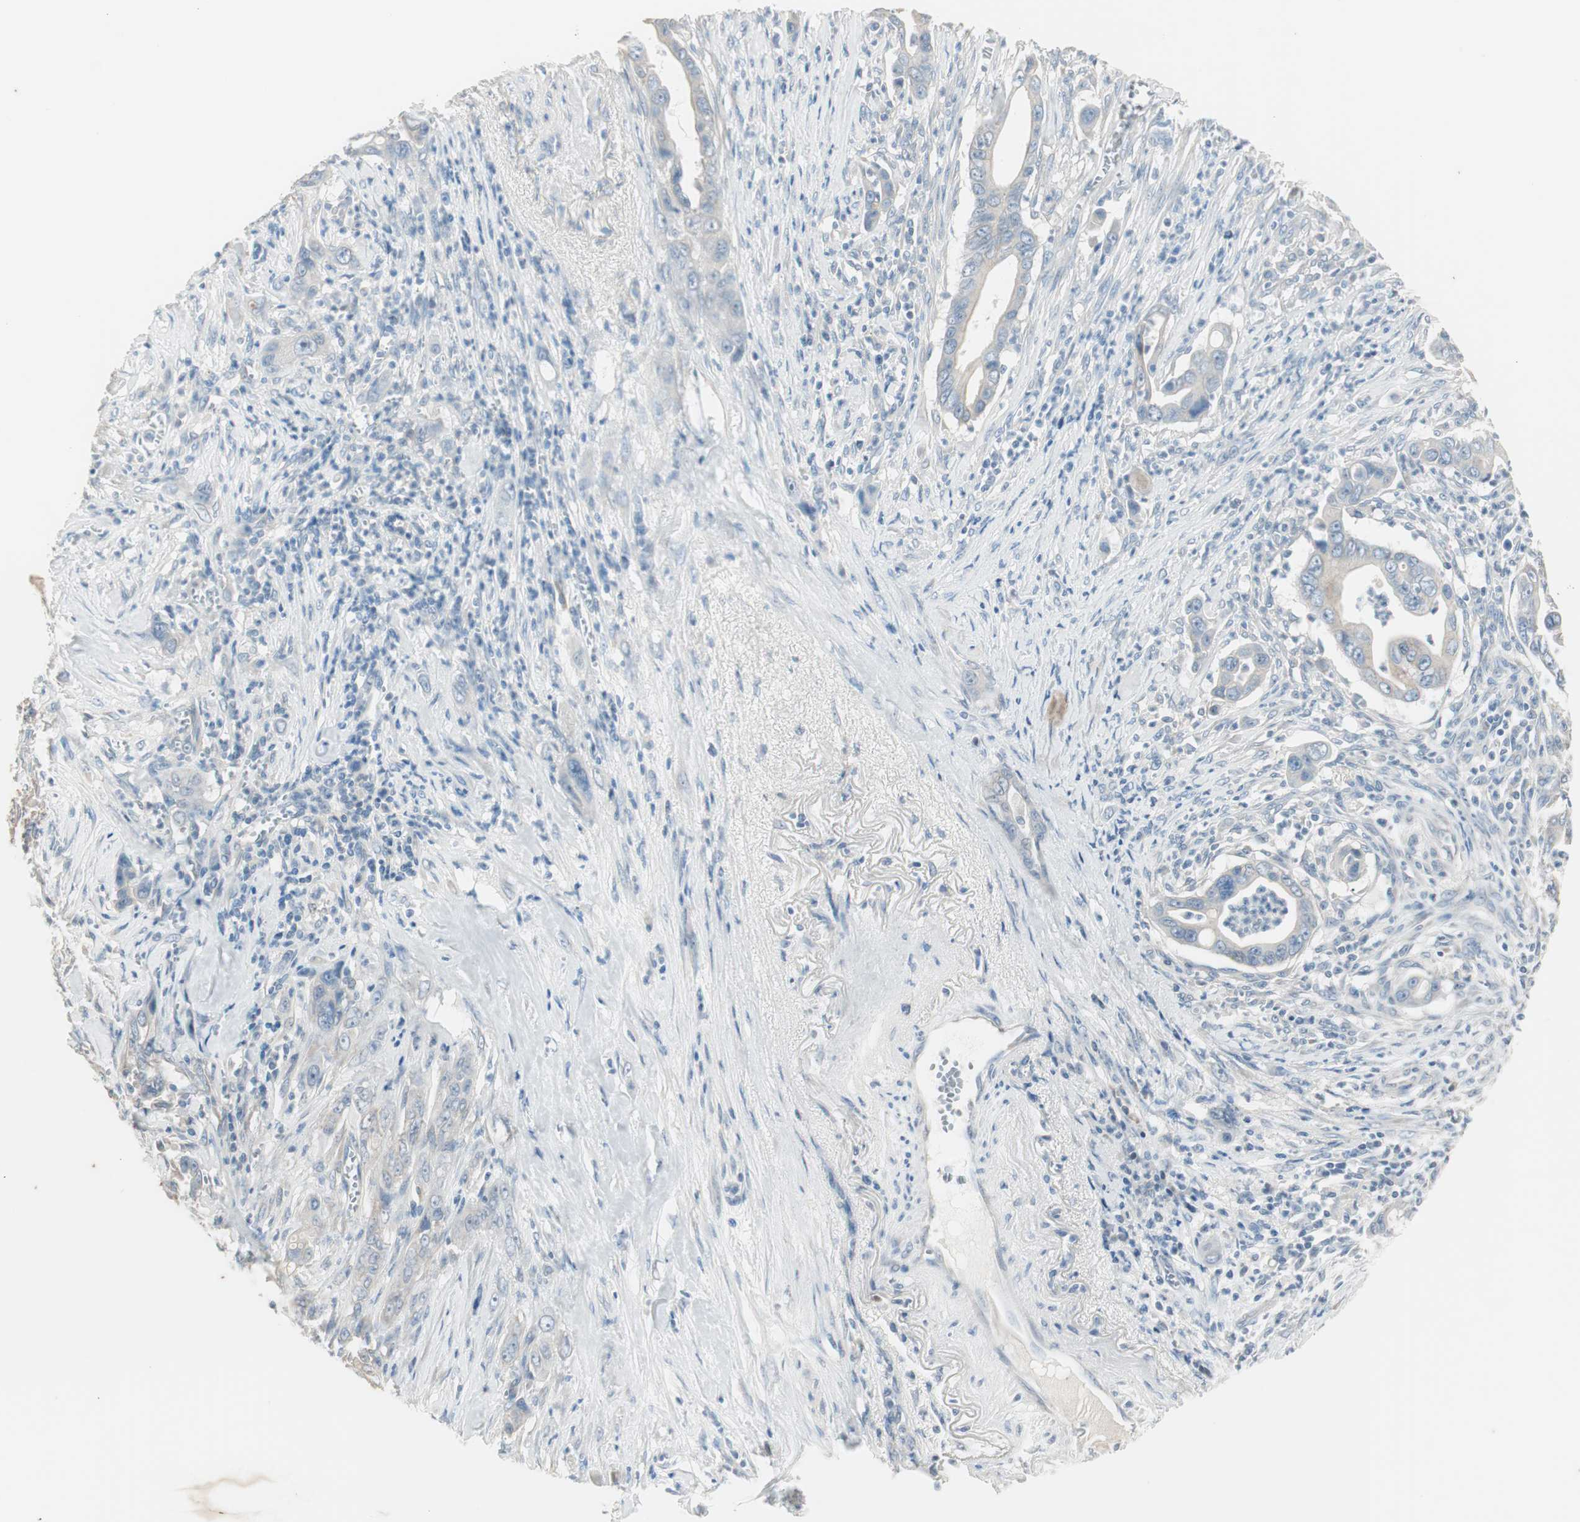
{"staining": {"intensity": "weak", "quantity": "25%-75%", "location": "cytoplasmic/membranous"}, "tissue": "pancreatic cancer", "cell_type": "Tumor cells", "image_type": "cancer", "snomed": [{"axis": "morphology", "description": "Adenocarcinoma, NOS"}, {"axis": "topography", "description": "Pancreas"}], "caption": "Immunohistochemistry (IHC) micrograph of human pancreatic adenocarcinoma stained for a protein (brown), which demonstrates low levels of weak cytoplasmic/membranous positivity in about 25%-75% of tumor cells.", "gene": "KHK", "patient": {"sex": "male", "age": 59}}